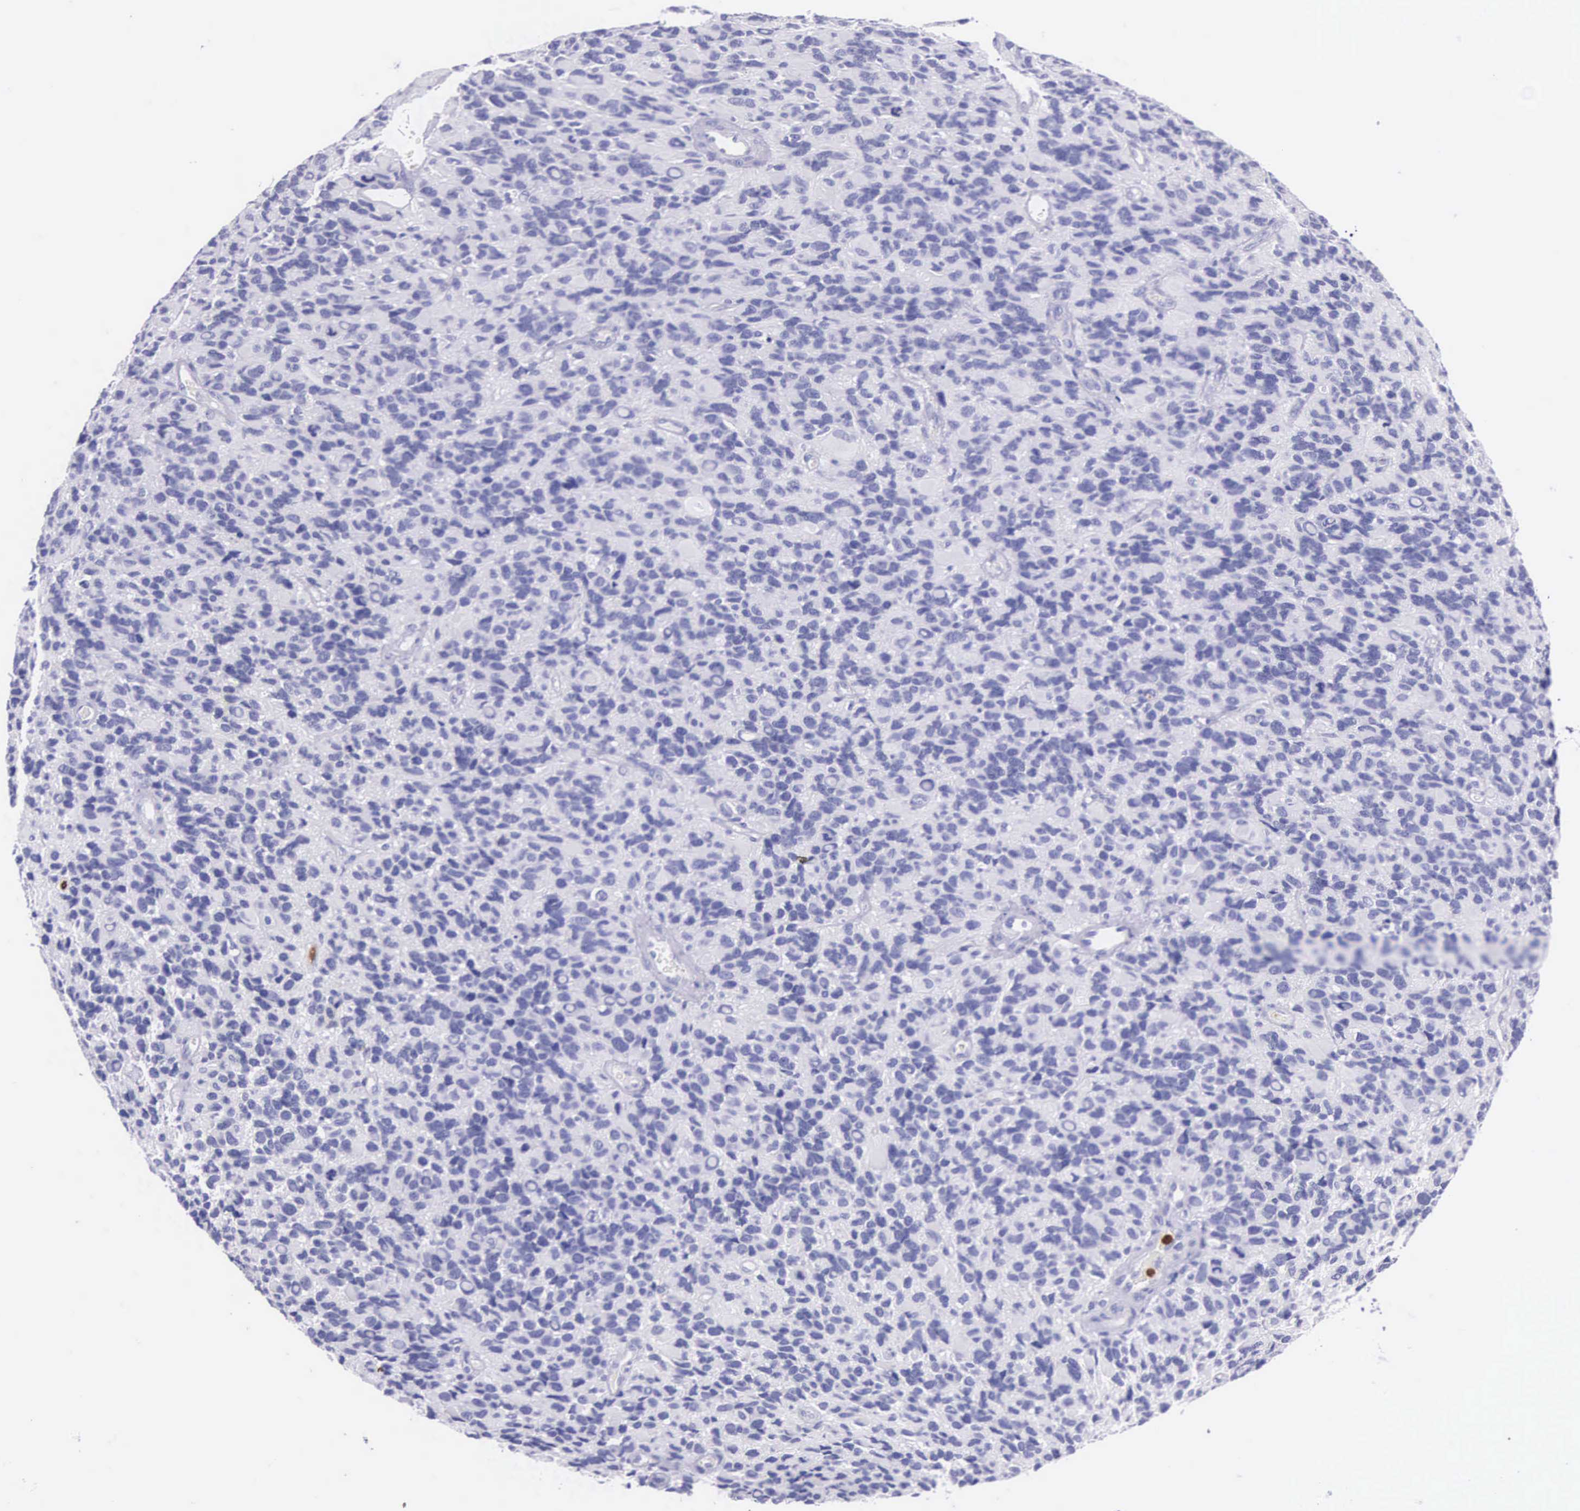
{"staining": {"intensity": "negative", "quantity": "none", "location": "none"}, "tissue": "glioma", "cell_type": "Tumor cells", "image_type": "cancer", "snomed": [{"axis": "morphology", "description": "Glioma, malignant, High grade"}, {"axis": "topography", "description": "Brain"}], "caption": "IHC photomicrograph of neoplastic tissue: malignant glioma (high-grade) stained with DAB shows no significant protein positivity in tumor cells. Nuclei are stained in blue.", "gene": "FCN1", "patient": {"sex": "male", "age": 77}}